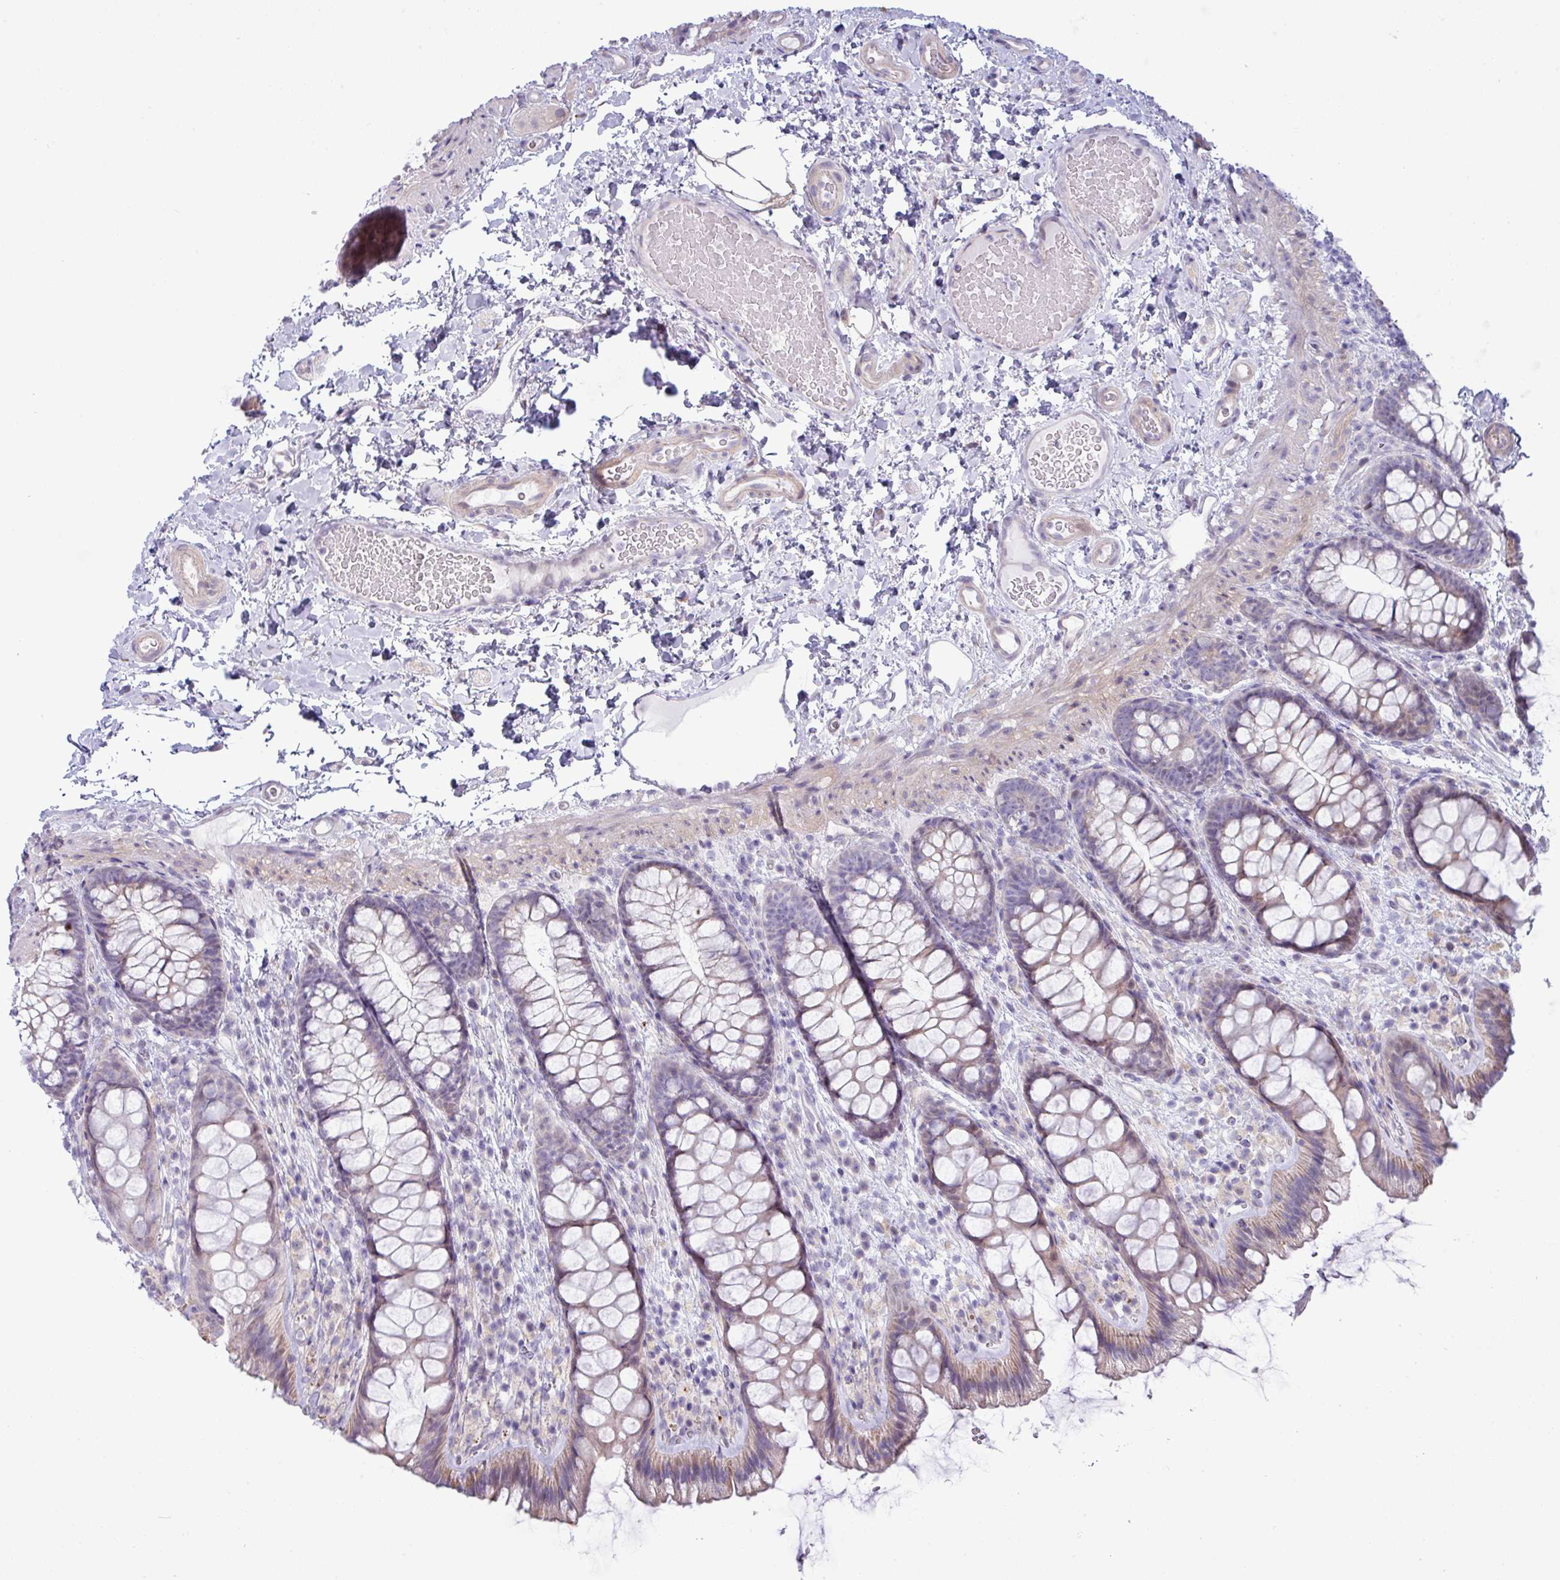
{"staining": {"intensity": "weak", "quantity": ">75%", "location": "cytoplasmic/membranous"}, "tissue": "colon", "cell_type": "Endothelial cells", "image_type": "normal", "snomed": [{"axis": "morphology", "description": "Normal tissue, NOS"}, {"axis": "topography", "description": "Colon"}], "caption": "Protein staining of benign colon shows weak cytoplasmic/membranous staining in approximately >75% of endothelial cells.", "gene": "IRGC", "patient": {"sex": "male", "age": 46}}